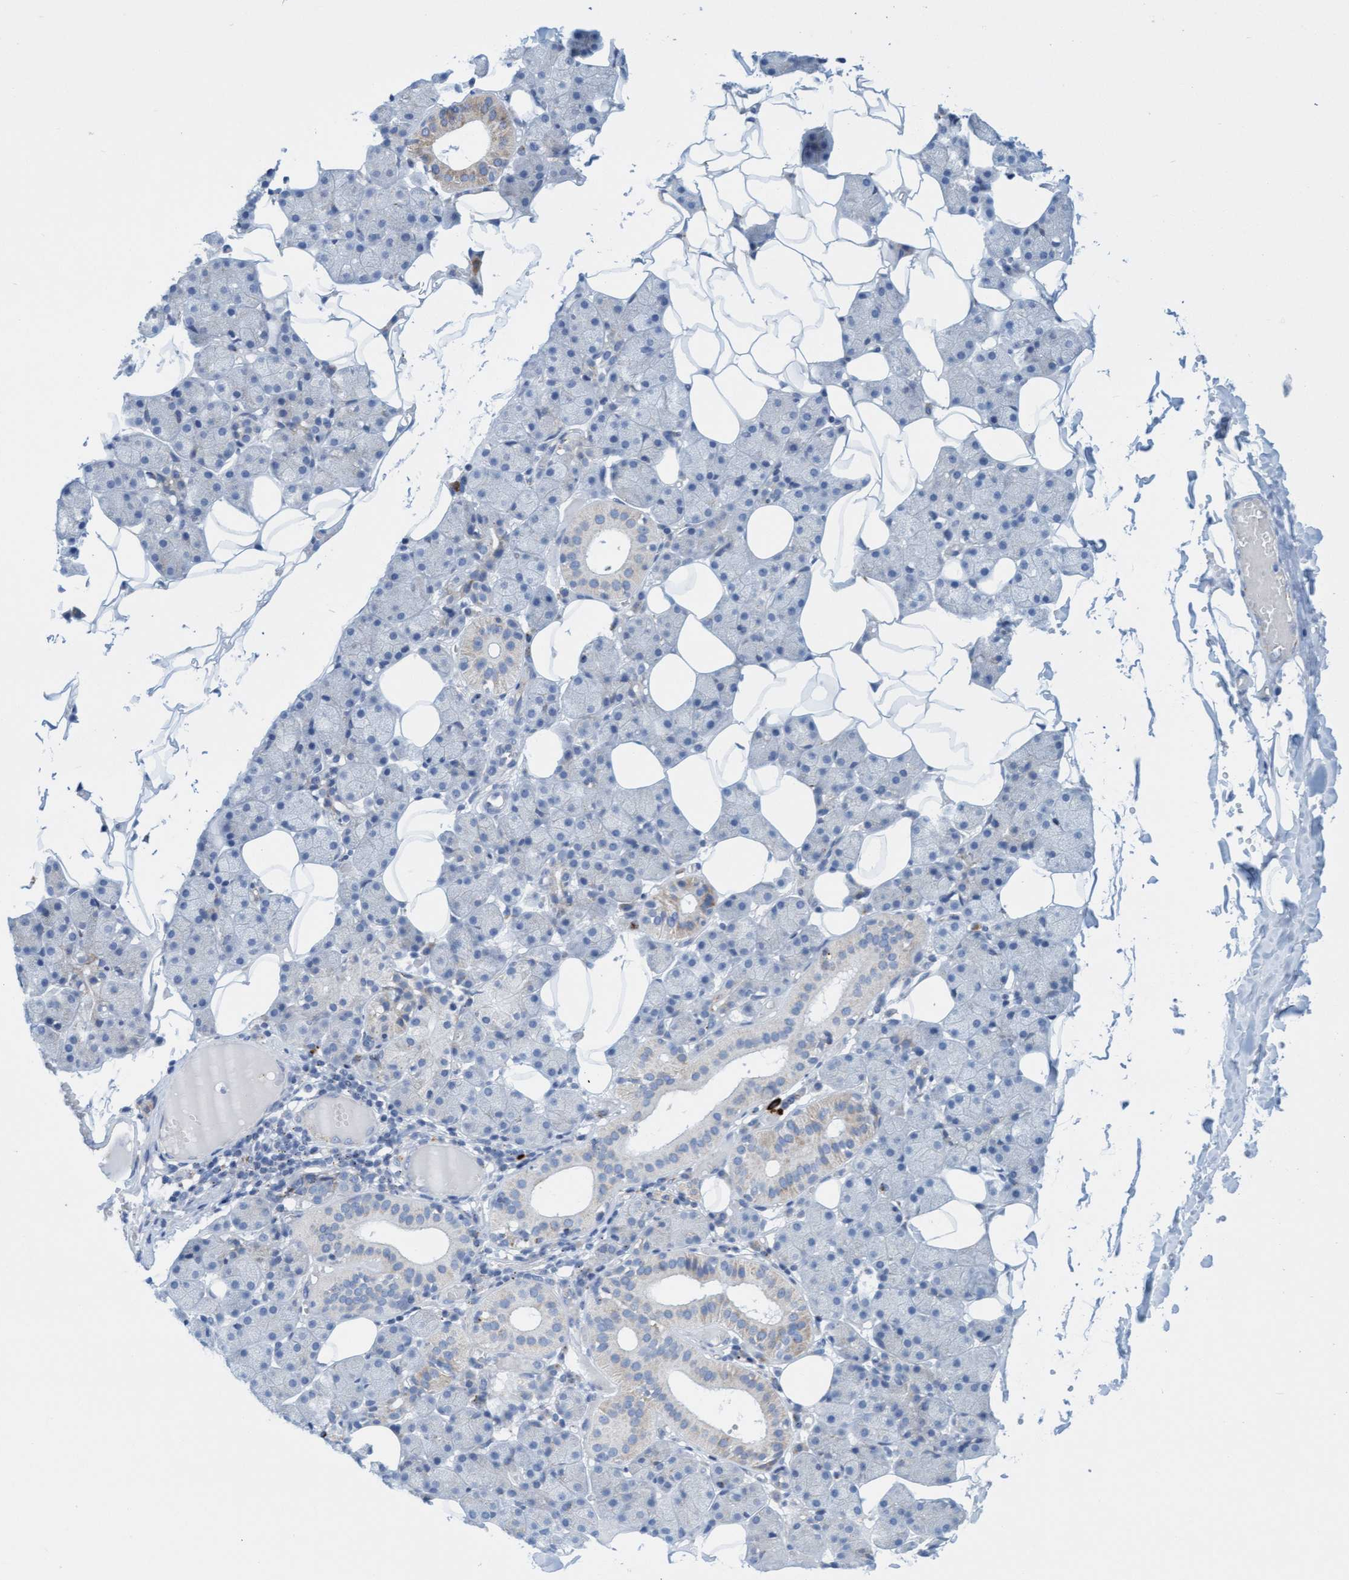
{"staining": {"intensity": "weak", "quantity": "<25%", "location": "cytoplasmic/membranous"}, "tissue": "salivary gland", "cell_type": "Glandular cells", "image_type": "normal", "snomed": [{"axis": "morphology", "description": "Normal tissue, NOS"}, {"axis": "topography", "description": "Salivary gland"}], "caption": "The immunohistochemistry image has no significant staining in glandular cells of salivary gland.", "gene": "SGSH", "patient": {"sex": "female", "age": 33}}